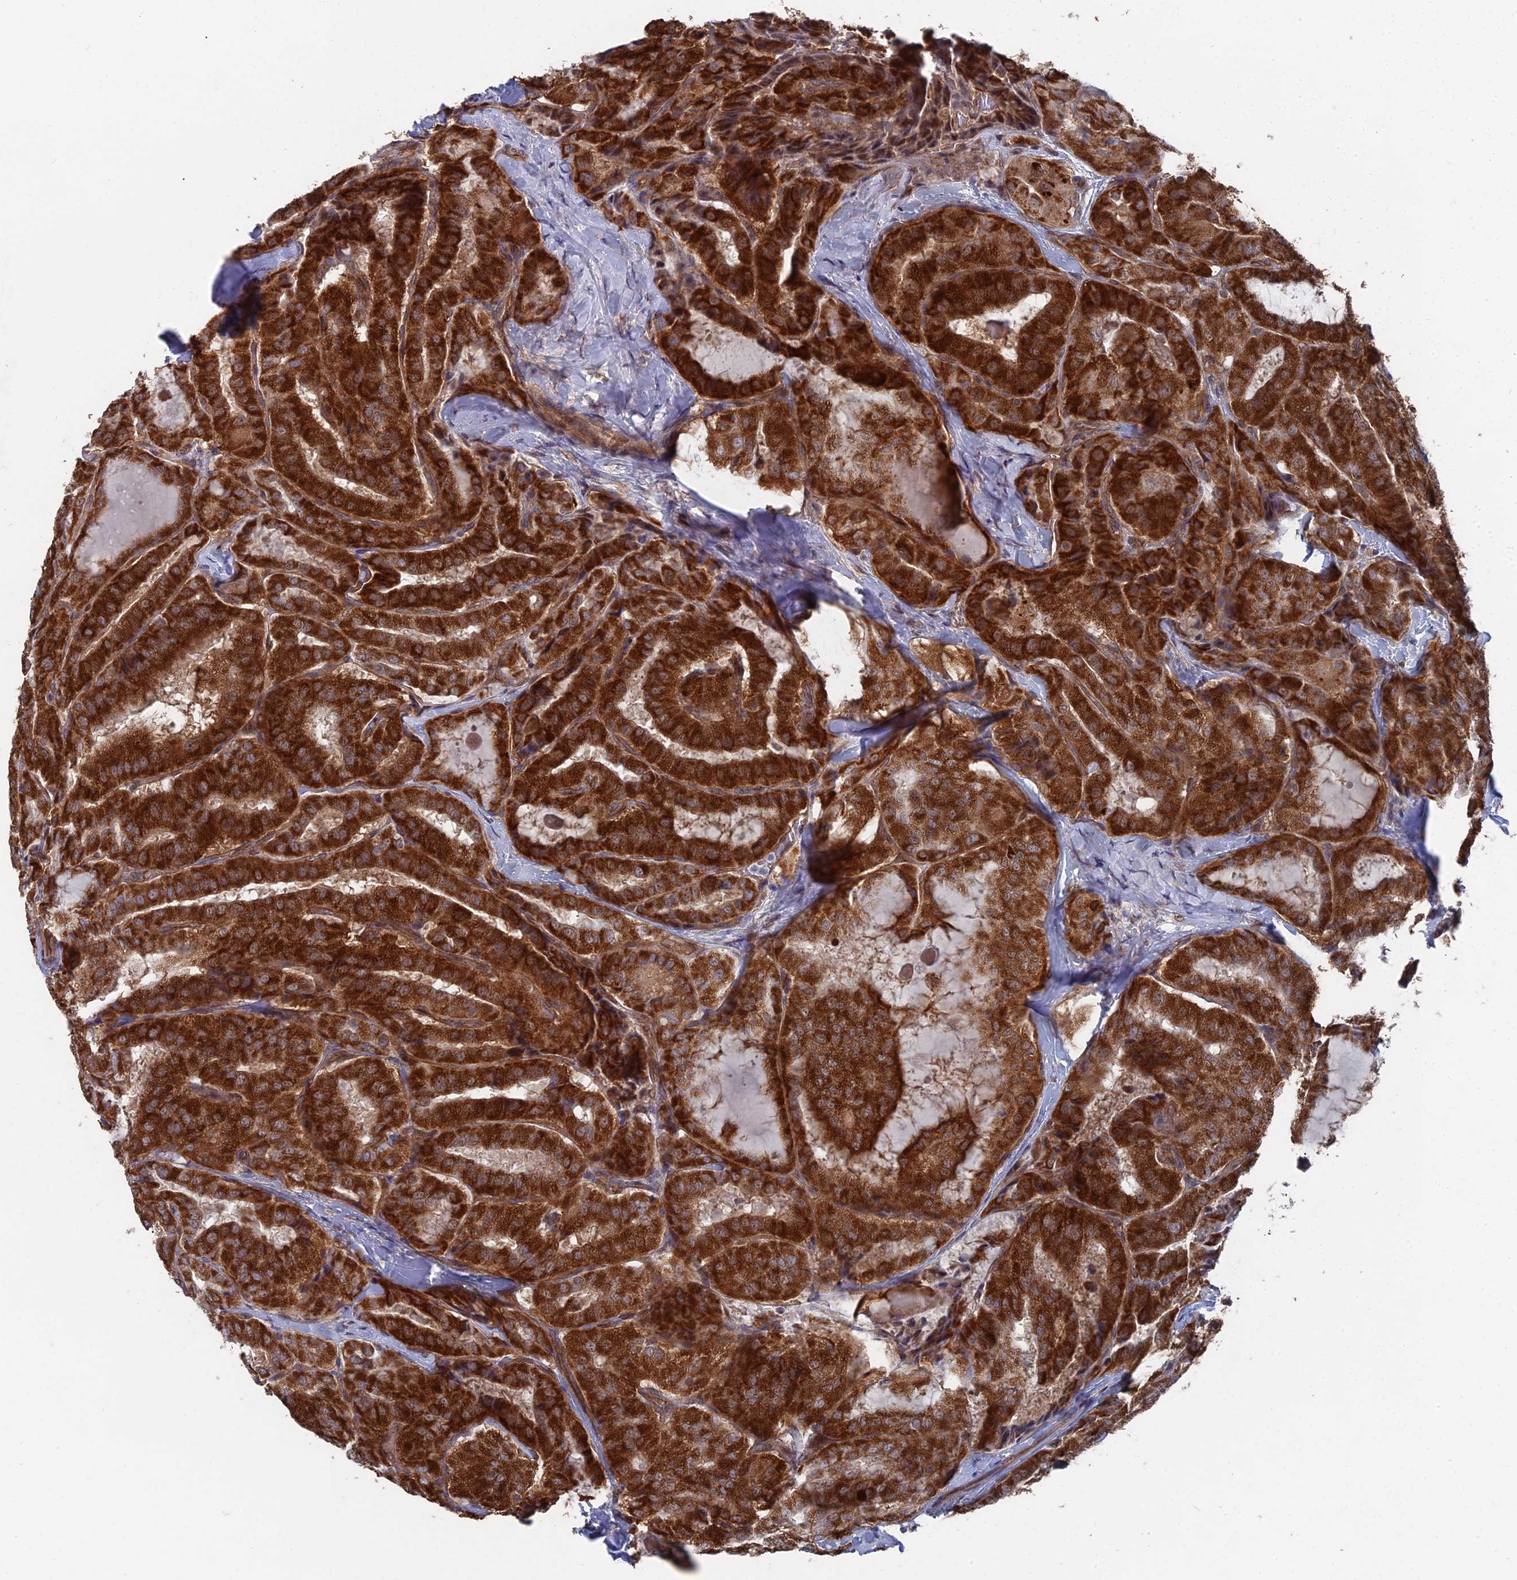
{"staining": {"intensity": "strong", "quantity": ">75%", "location": "cytoplasmic/membranous"}, "tissue": "thyroid cancer", "cell_type": "Tumor cells", "image_type": "cancer", "snomed": [{"axis": "morphology", "description": "Normal tissue, NOS"}, {"axis": "morphology", "description": "Papillary adenocarcinoma, NOS"}, {"axis": "topography", "description": "Thyroid gland"}], "caption": "Thyroid cancer stained with immunohistochemistry (IHC) demonstrates strong cytoplasmic/membranous staining in approximately >75% of tumor cells. (DAB = brown stain, brightfield microscopy at high magnification).", "gene": "UNC5D", "patient": {"sex": "female", "age": 59}}